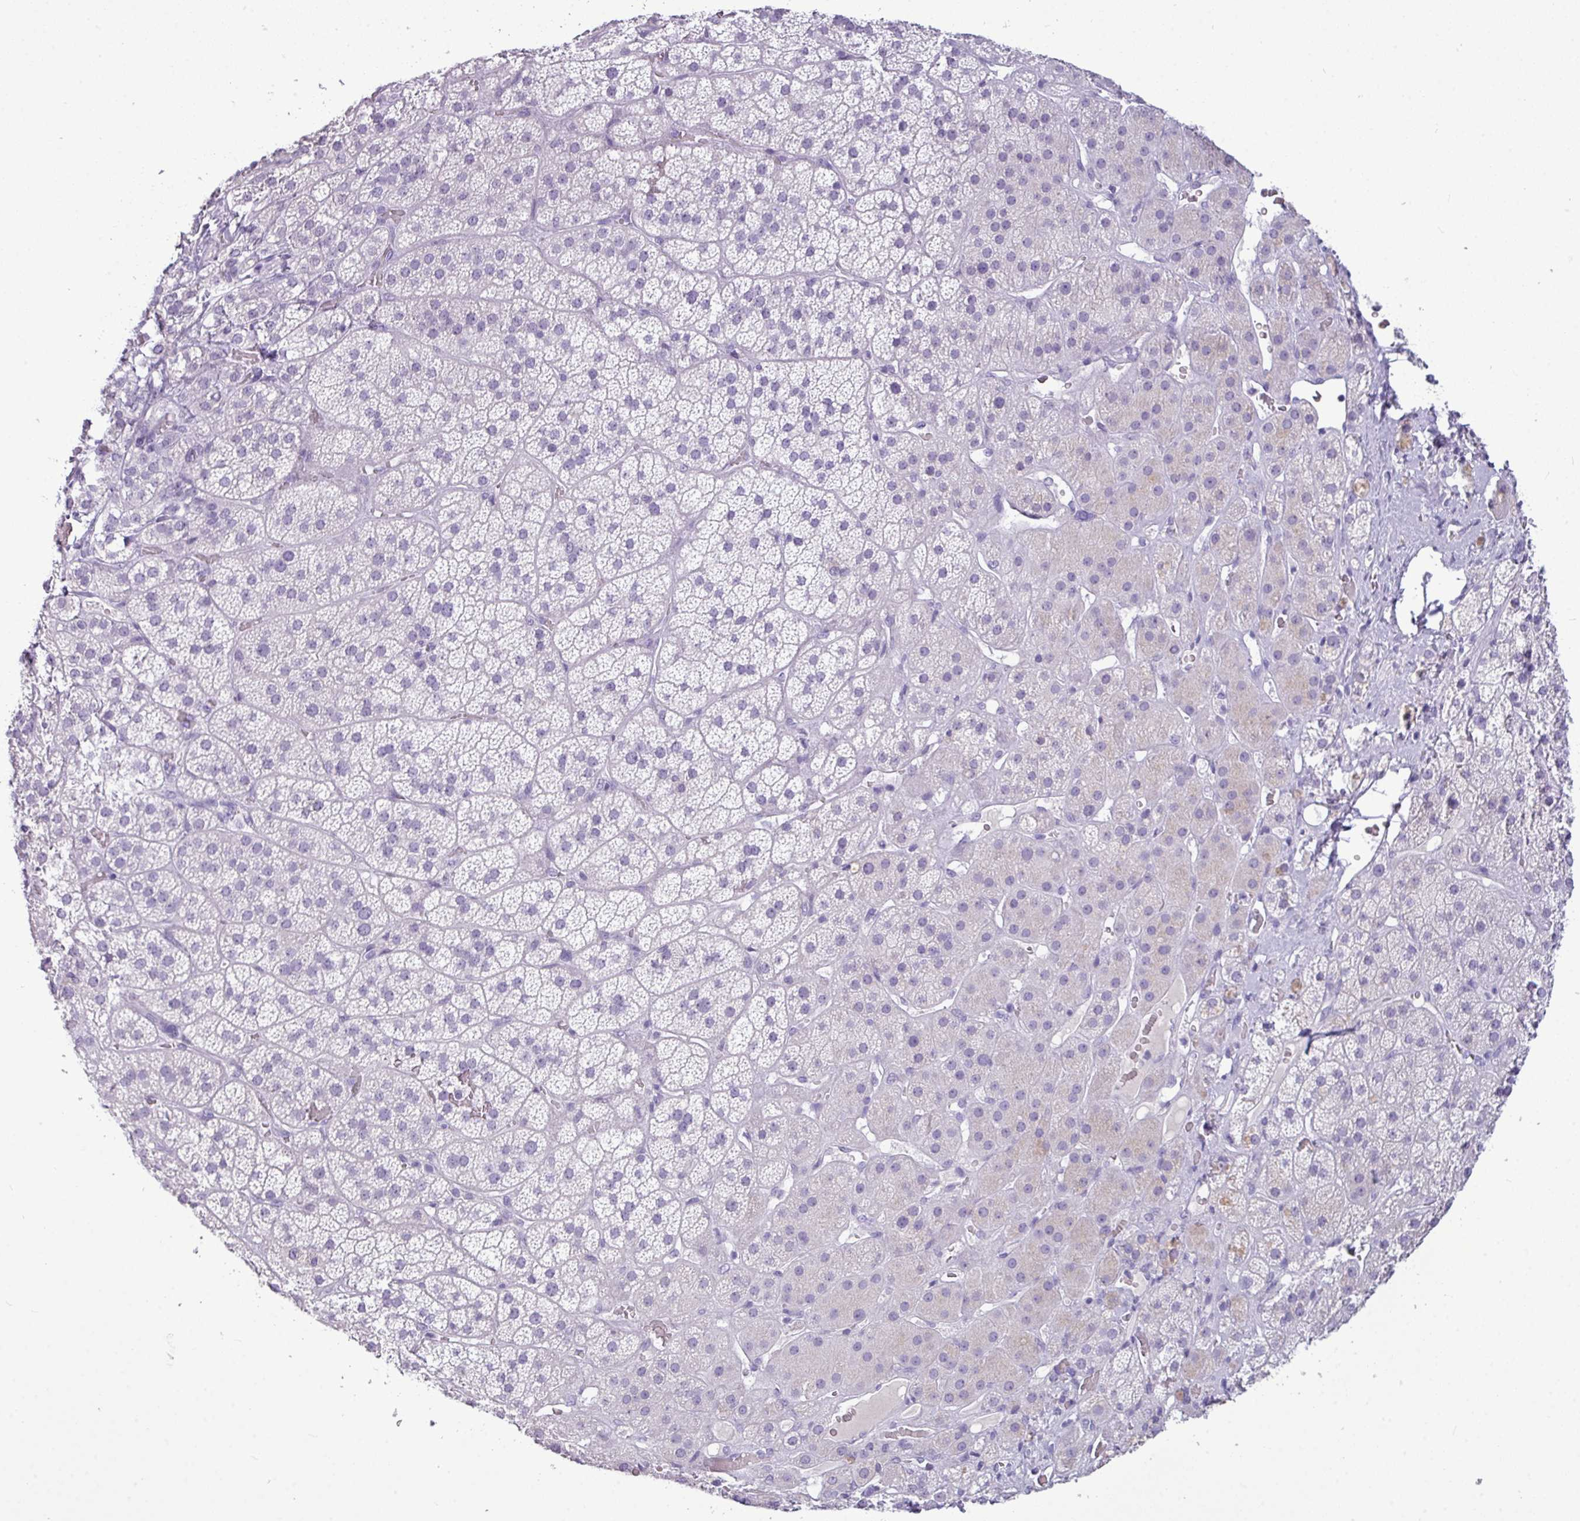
{"staining": {"intensity": "negative", "quantity": "none", "location": "none"}, "tissue": "adrenal gland", "cell_type": "Glandular cells", "image_type": "normal", "snomed": [{"axis": "morphology", "description": "Normal tissue, NOS"}, {"axis": "topography", "description": "Adrenal gland"}], "caption": "Immunohistochemistry image of unremarkable human adrenal gland stained for a protein (brown), which displays no positivity in glandular cells. (DAB (3,3'-diaminobenzidine) immunohistochemistry (IHC) with hematoxylin counter stain).", "gene": "TMEM91", "patient": {"sex": "male", "age": 57}}